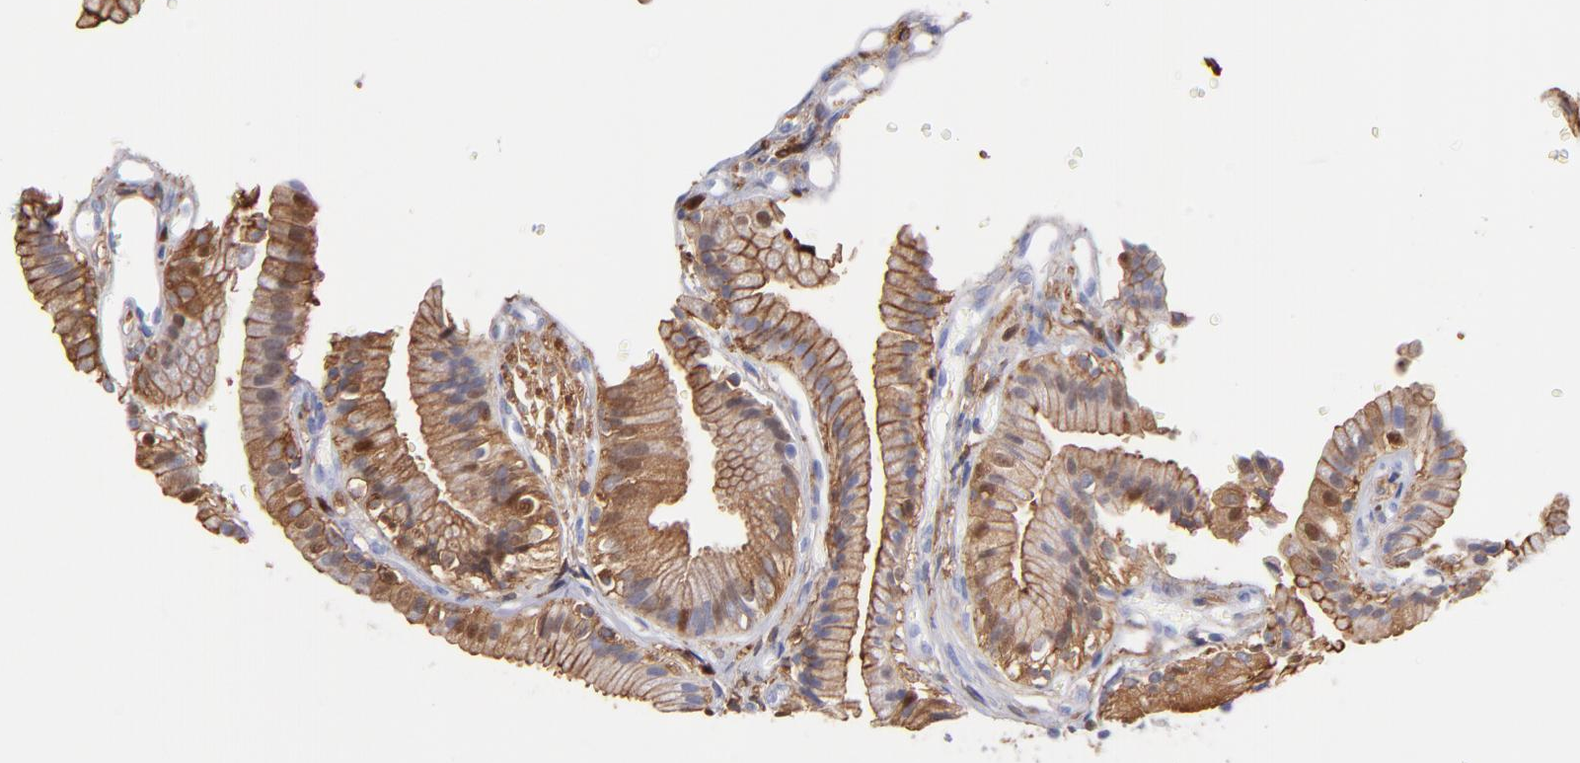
{"staining": {"intensity": "moderate", "quantity": ">75%", "location": "cytoplasmic/membranous"}, "tissue": "gallbladder", "cell_type": "Glandular cells", "image_type": "normal", "snomed": [{"axis": "morphology", "description": "Normal tissue, NOS"}, {"axis": "topography", "description": "Gallbladder"}], "caption": "Immunohistochemistry (IHC) of unremarkable human gallbladder displays medium levels of moderate cytoplasmic/membranous staining in about >75% of glandular cells. (DAB IHC, brown staining for protein, blue staining for nuclei).", "gene": "PRKCA", "patient": {"sex": "male", "age": 65}}